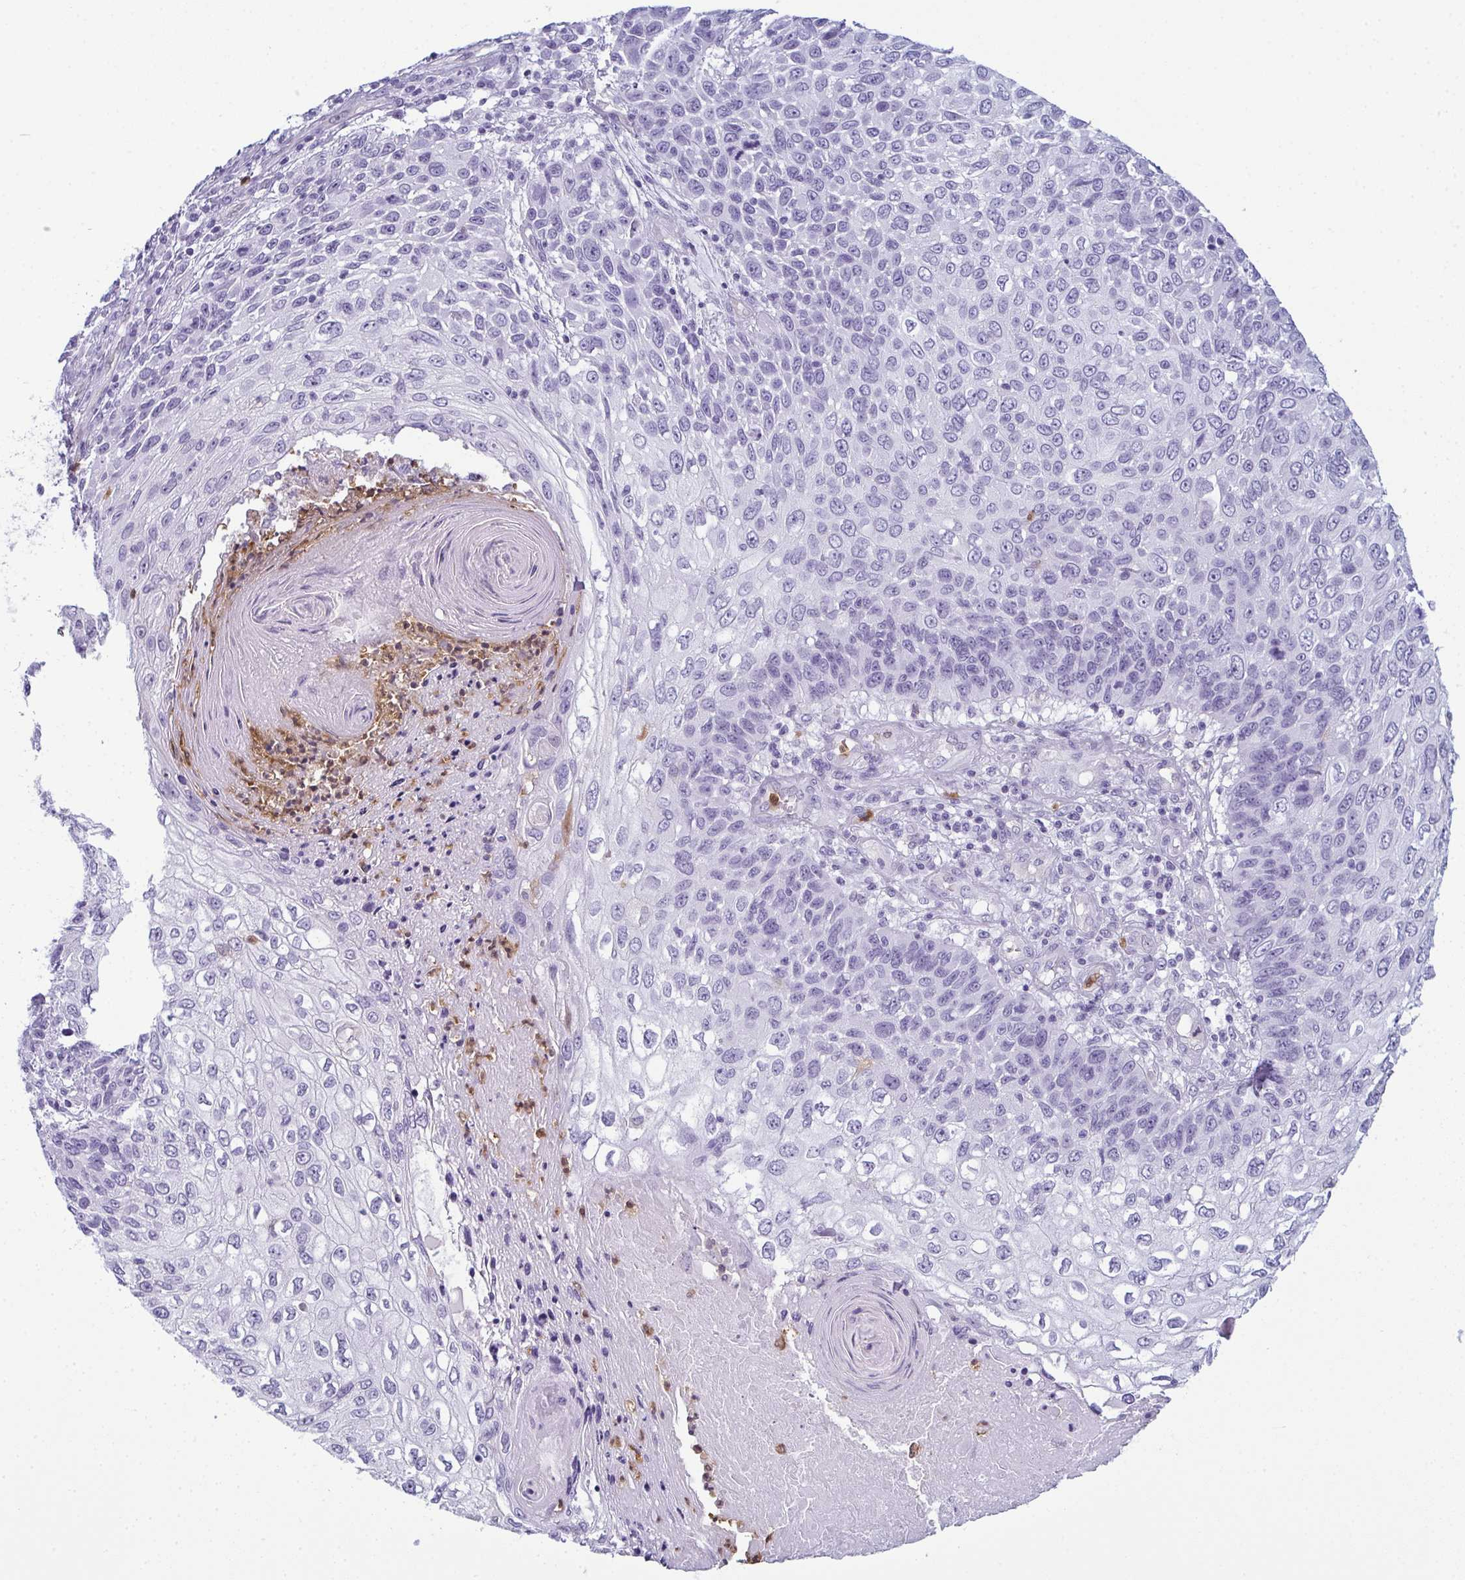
{"staining": {"intensity": "negative", "quantity": "none", "location": "none"}, "tissue": "skin cancer", "cell_type": "Tumor cells", "image_type": "cancer", "snomed": [{"axis": "morphology", "description": "Squamous cell carcinoma, NOS"}, {"axis": "topography", "description": "Skin"}], "caption": "There is no significant positivity in tumor cells of skin cancer.", "gene": "CDA", "patient": {"sex": "male", "age": 92}}